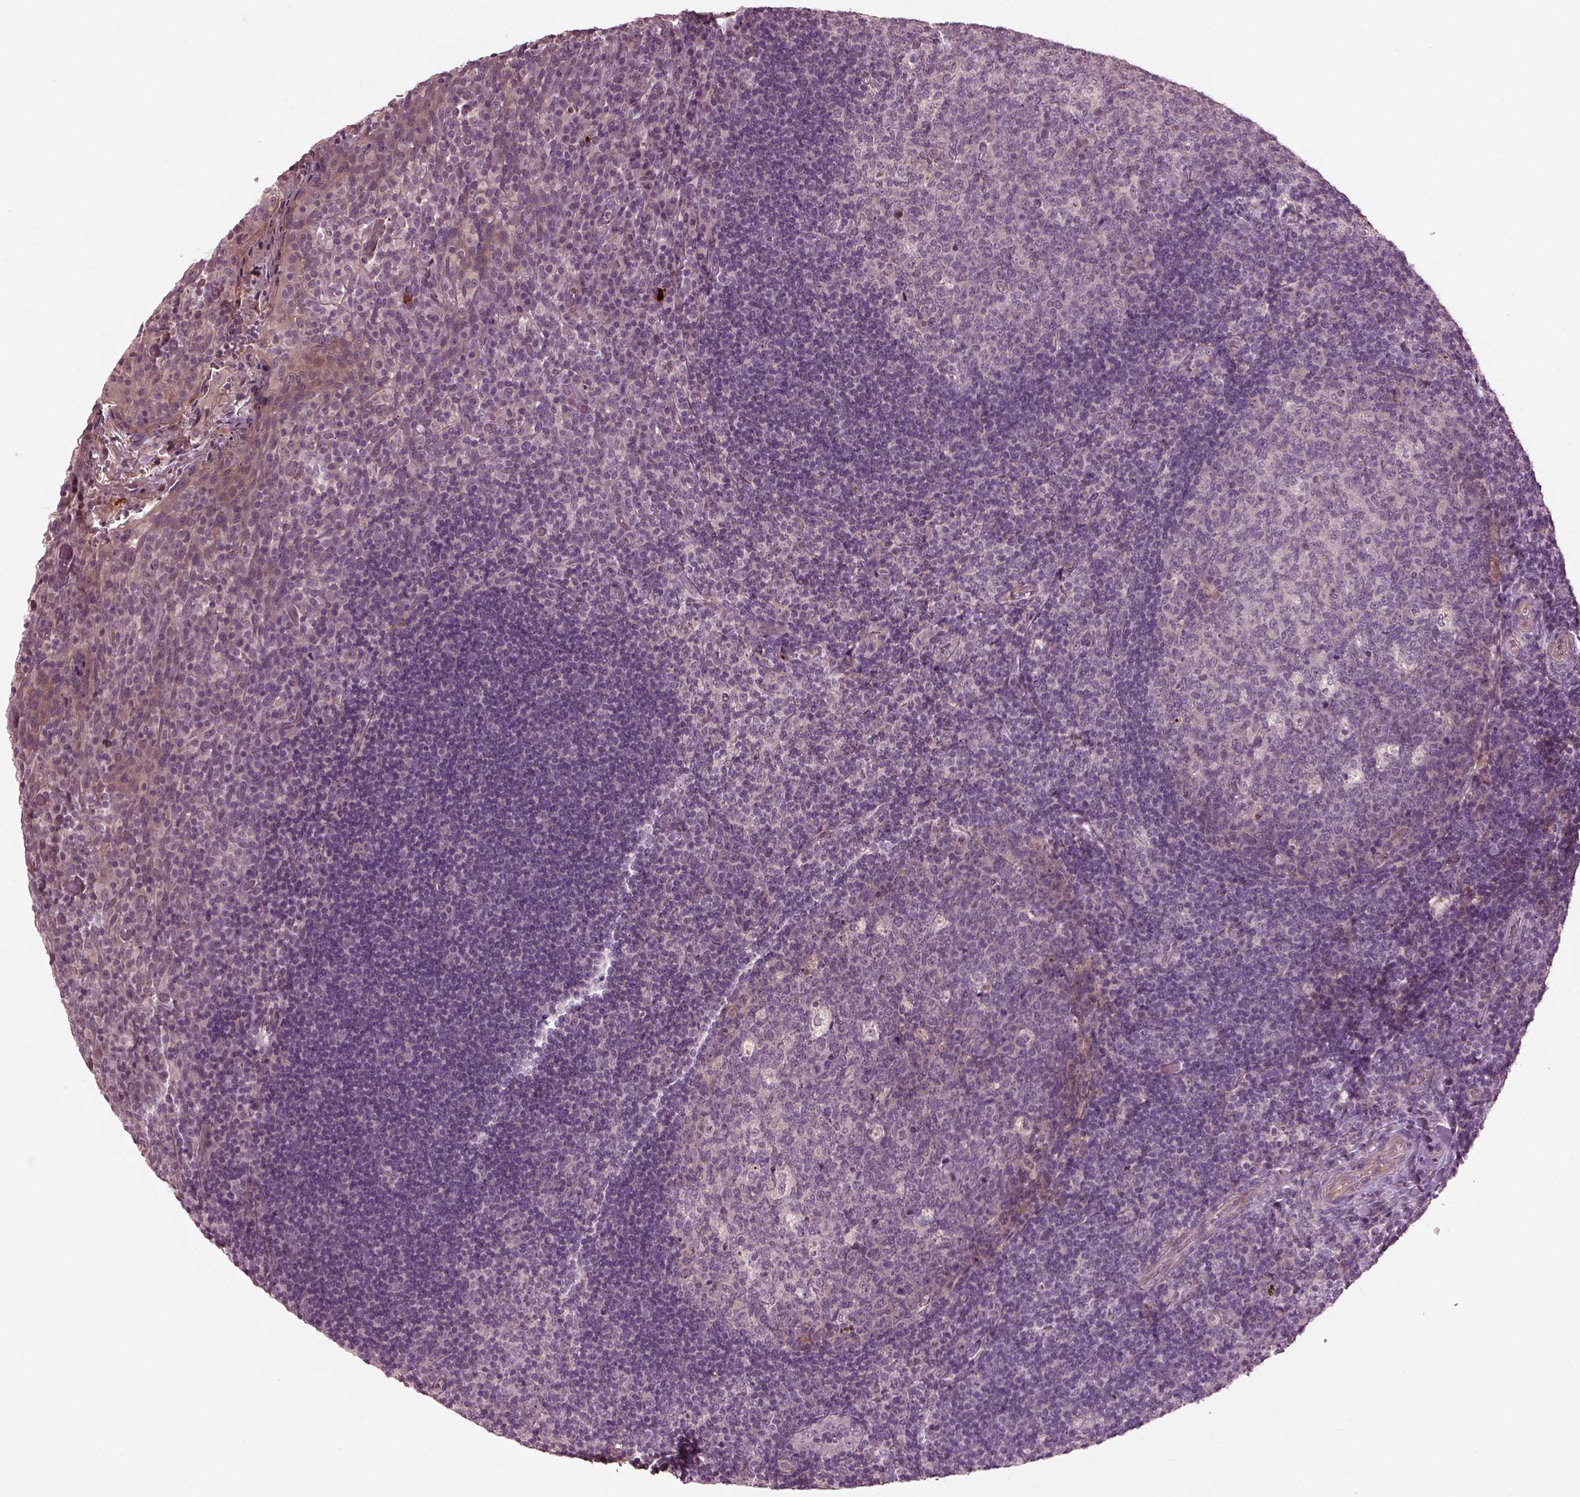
{"staining": {"intensity": "negative", "quantity": "none", "location": "none"}, "tissue": "tonsil", "cell_type": "Germinal center cells", "image_type": "normal", "snomed": [{"axis": "morphology", "description": "Normal tissue, NOS"}, {"axis": "topography", "description": "Tonsil"}], "caption": "An image of tonsil stained for a protein reveals no brown staining in germinal center cells. (Brightfield microscopy of DAB (3,3'-diaminobenzidine) IHC at high magnification).", "gene": "EFEMP1", "patient": {"sex": "male", "age": 17}}